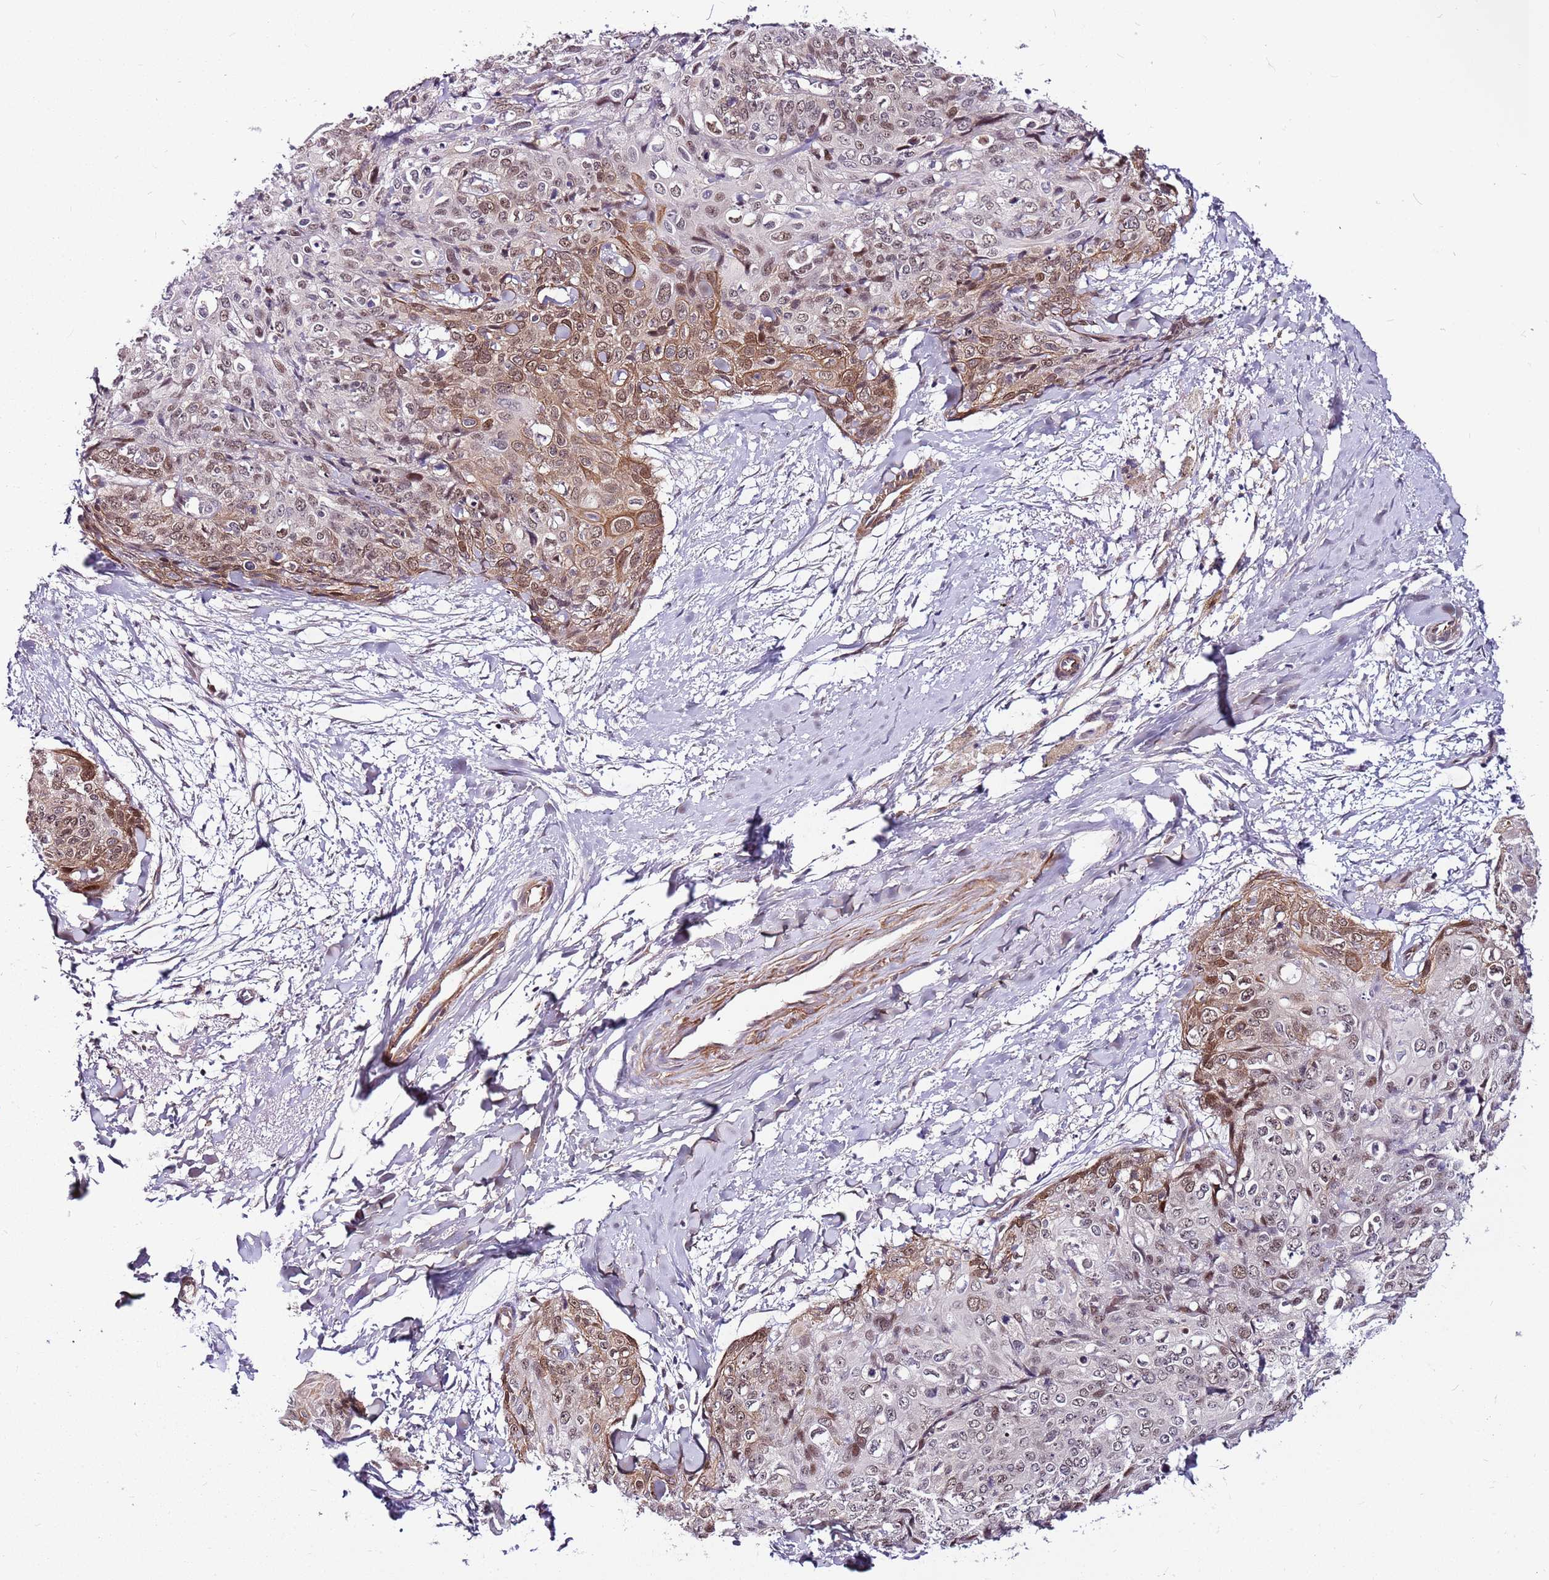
{"staining": {"intensity": "moderate", "quantity": "25%-75%", "location": "cytoplasmic/membranous,nuclear"}, "tissue": "skin cancer", "cell_type": "Tumor cells", "image_type": "cancer", "snomed": [{"axis": "morphology", "description": "Squamous cell carcinoma, NOS"}, {"axis": "topography", "description": "Skin"}, {"axis": "topography", "description": "Vulva"}], "caption": "Squamous cell carcinoma (skin) tissue demonstrates moderate cytoplasmic/membranous and nuclear staining in about 25%-75% of tumor cells, visualized by immunohistochemistry.", "gene": "POLE3", "patient": {"sex": "female", "age": 85}}